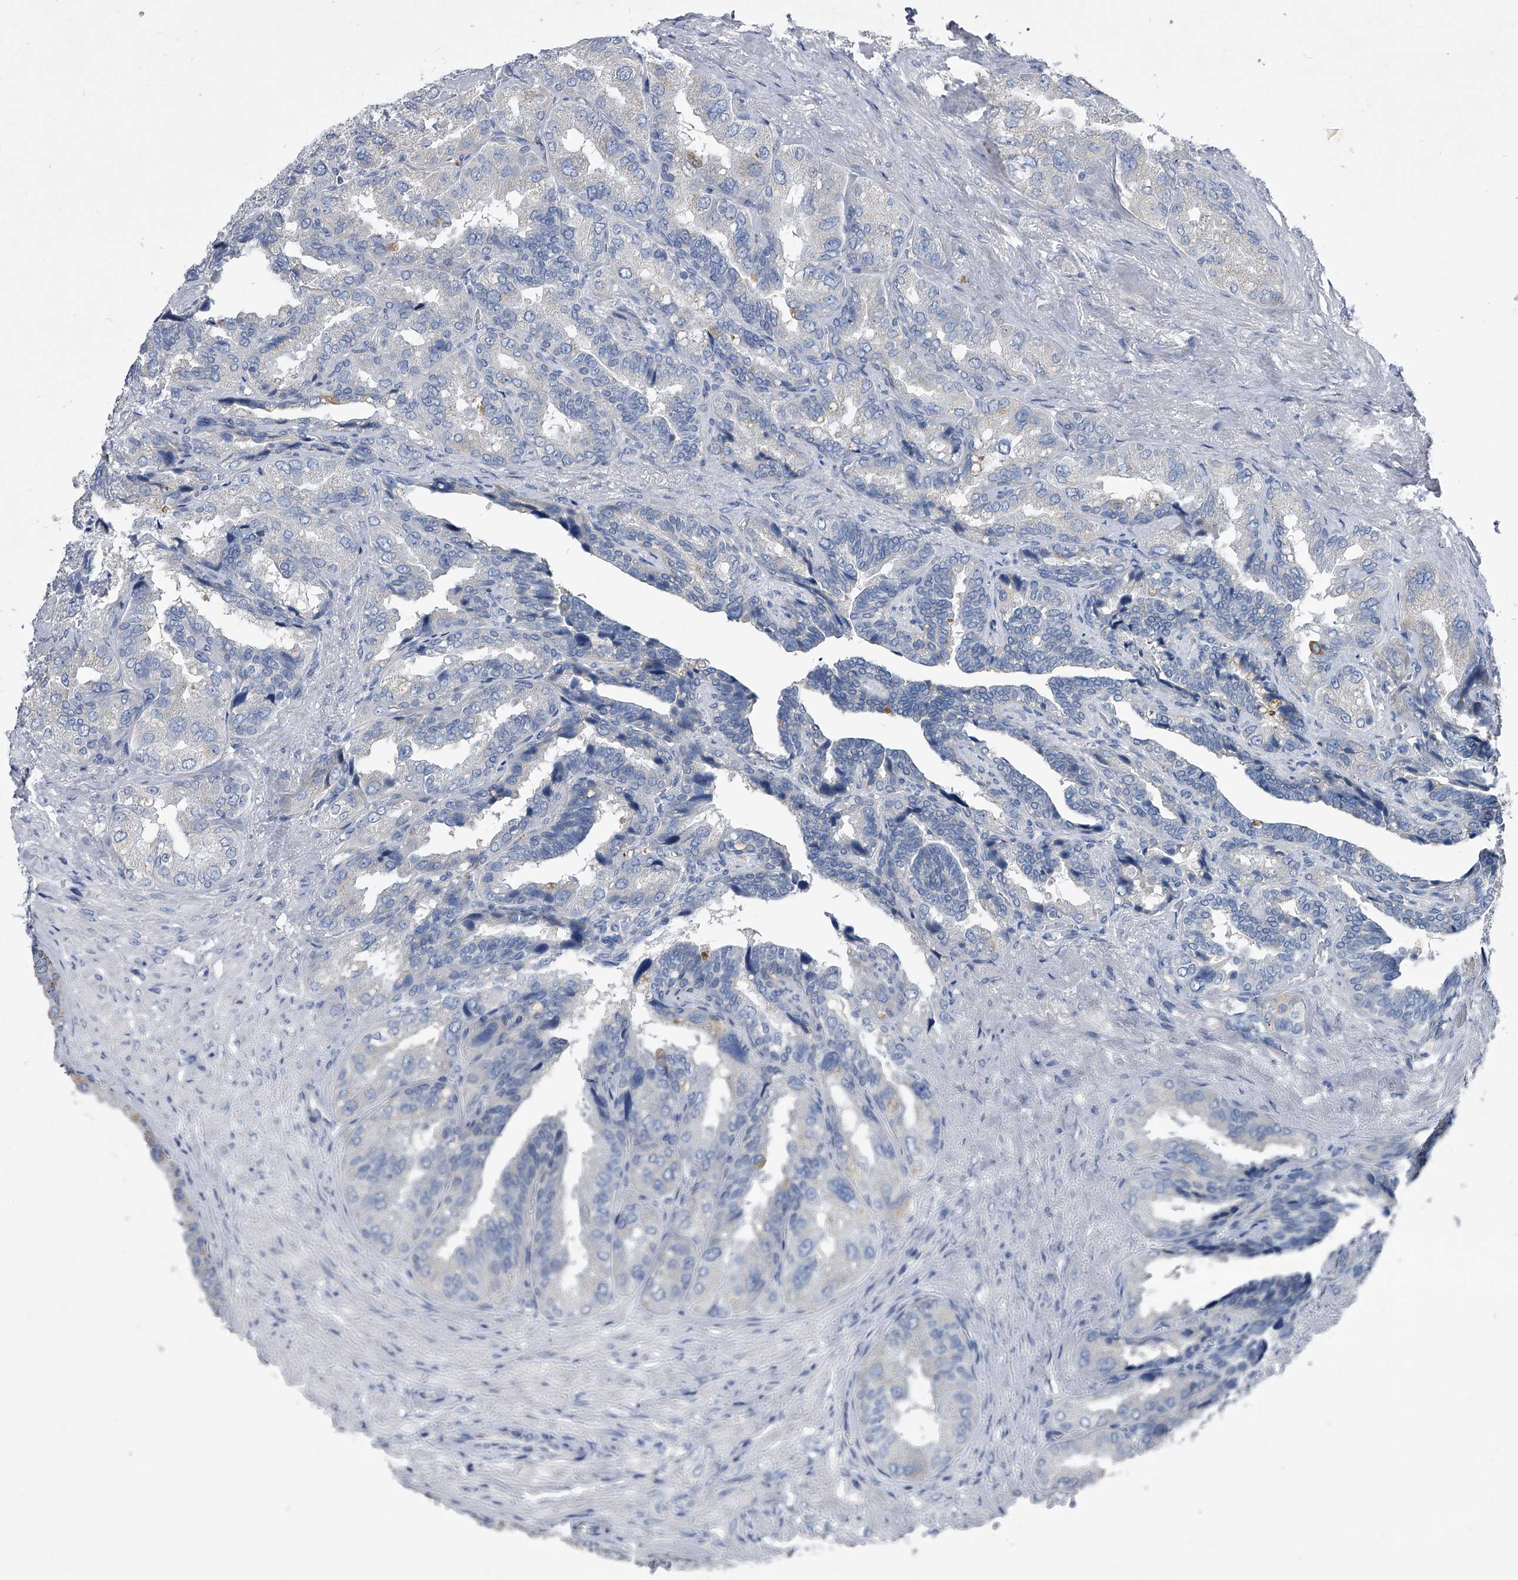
{"staining": {"intensity": "weak", "quantity": "<25%", "location": "cytoplasmic/membranous"}, "tissue": "seminal vesicle", "cell_type": "Glandular cells", "image_type": "normal", "snomed": [{"axis": "morphology", "description": "Normal tissue, NOS"}, {"axis": "topography", "description": "Seminal veicle"}, {"axis": "topography", "description": "Peripheral nerve tissue"}], "caption": "Unremarkable seminal vesicle was stained to show a protein in brown. There is no significant expression in glandular cells. Brightfield microscopy of IHC stained with DAB (3,3'-diaminobenzidine) (brown) and hematoxylin (blue), captured at high magnification.", "gene": "SPP1", "patient": {"sex": "male", "age": 63}}